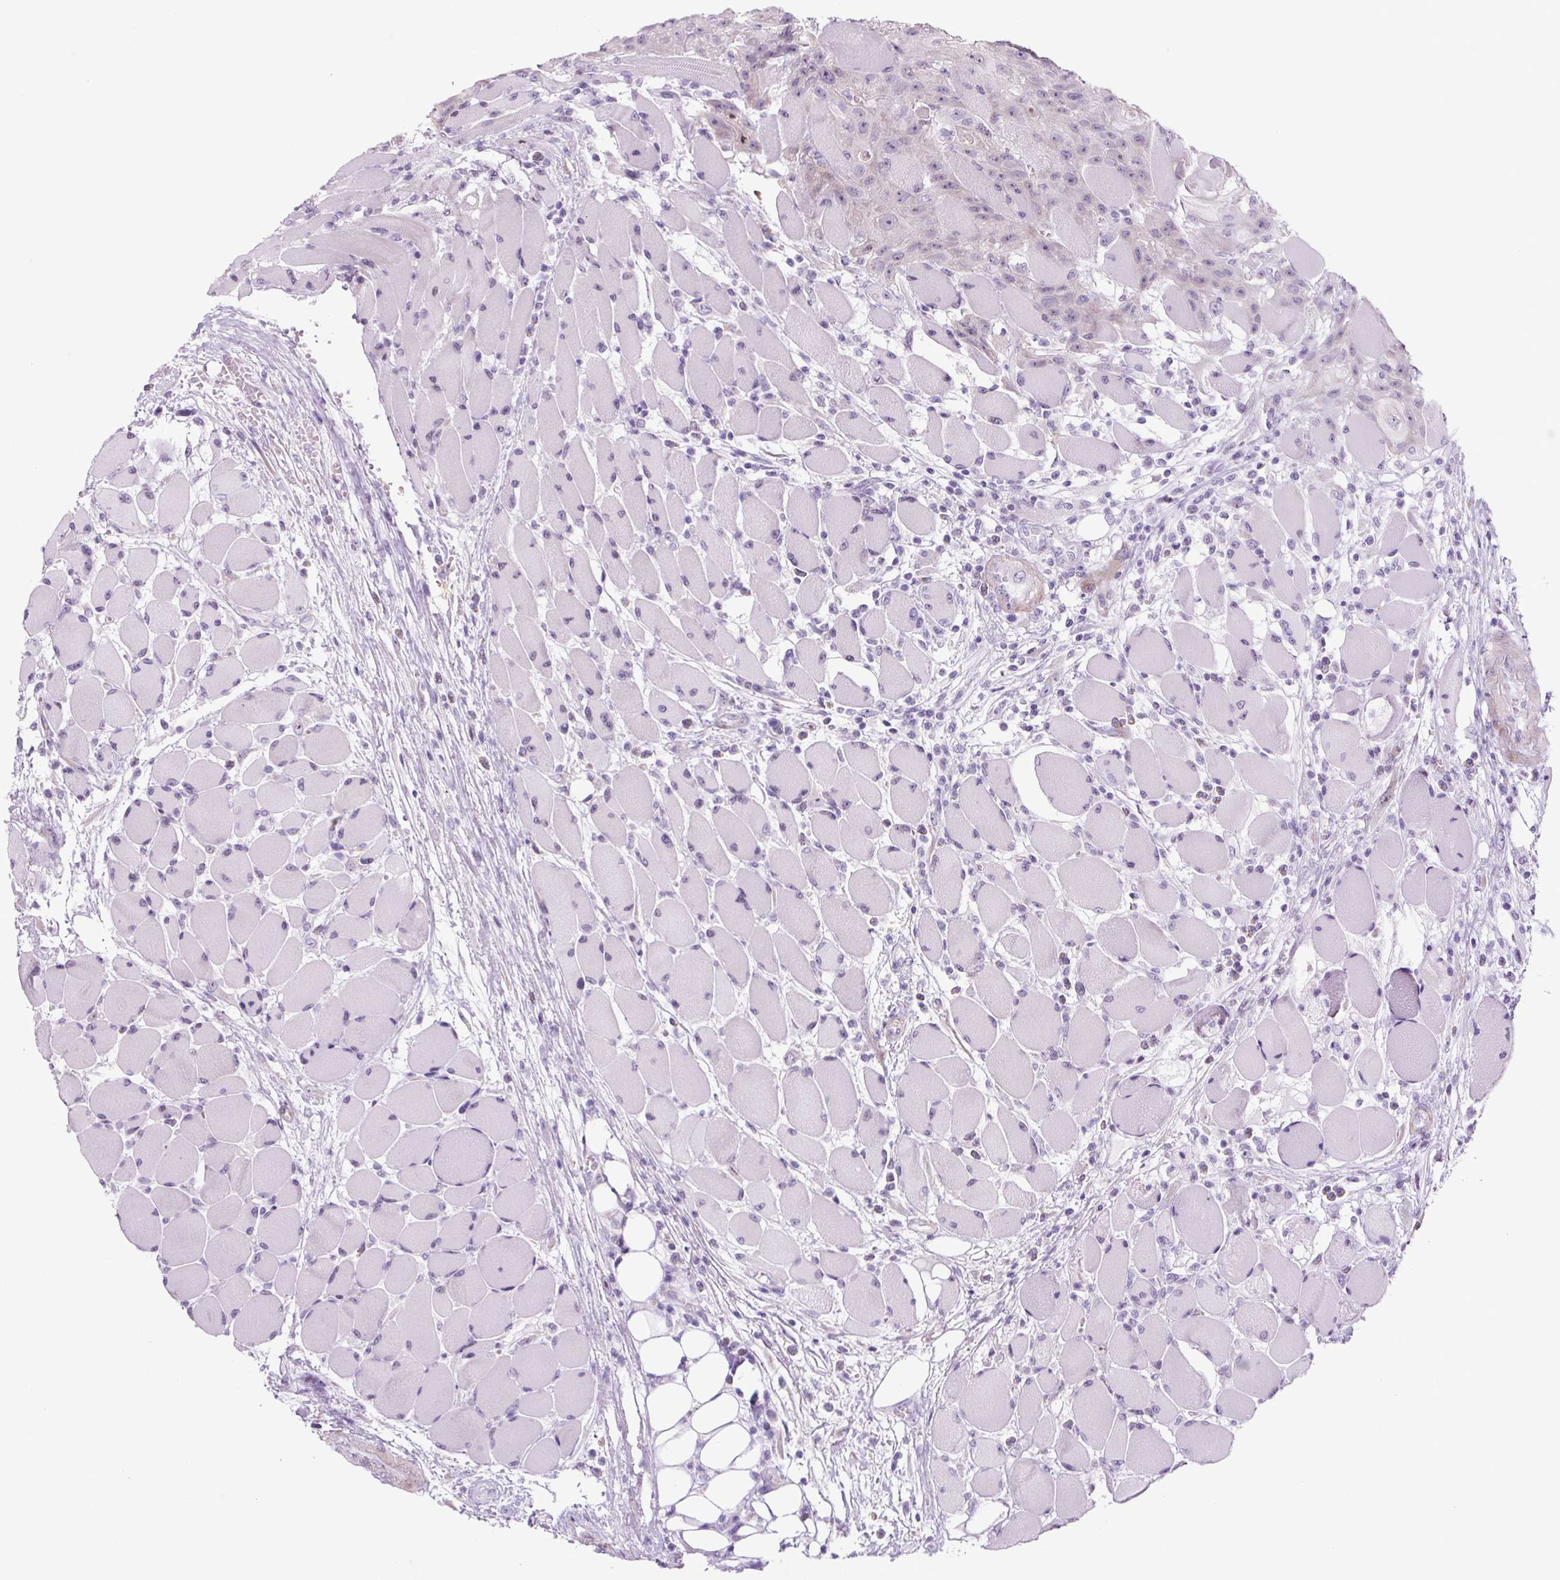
{"staining": {"intensity": "negative", "quantity": "none", "location": "none"}, "tissue": "head and neck cancer", "cell_type": "Tumor cells", "image_type": "cancer", "snomed": [{"axis": "morphology", "description": "Squamous cell carcinoma, NOS"}, {"axis": "topography", "description": "Head-Neck"}], "caption": "DAB (3,3'-diaminobenzidine) immunohistochemical staining of head and neck cancer reveals no significant staining in tumor cells. The staining was performed using DAB (3,3'-diaminobenzidine) to visualize the protein expression in brown, while the nuclei were stained in blue with hematoxylin (Magnification: 20x).", "gene": "RRS1", "patient": {"sex": "female", "age": 43}}